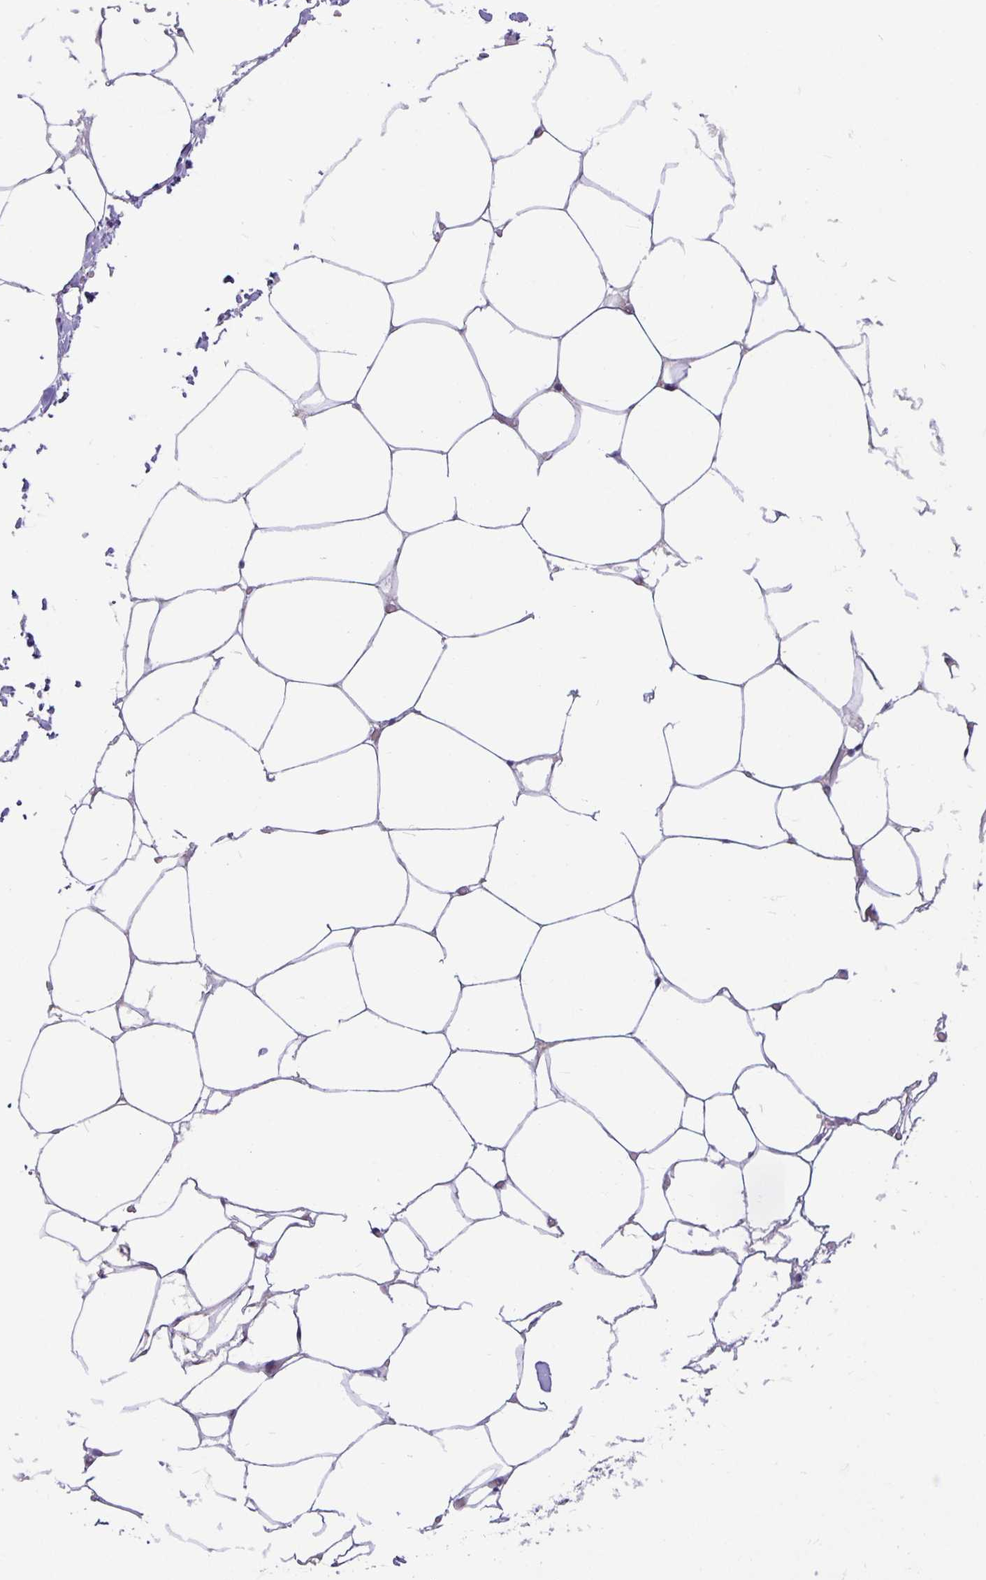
{"staining": {"intensity": "weak", "quantity": "<25%", "location": "nuclear"}, "tissue": "adipose tissue", "cell_type": "Adipocytes", "image_type": "normal", "snomed": [{"axis": "morphology", "description": "Normal tissue, NOS"}, {"axis": "topography", "description": "Adipose tissue"}, {"axis": "topography", "description": "Vascular tissue"}, {"axis": "topography", "description": "Rectum"}, {"axis": "topography", "description": "Peripheral nerve tissue"}], "caption": "Immunohistochemistry image of unremarkable adipose tissue: adipose tissue stained with DAB (3,3'-diaminobenzidine) shows no significant protein positivity in adipocytes.", "gene": "TAX1BP3", "patient": {"sex": "female", "age": 69}}